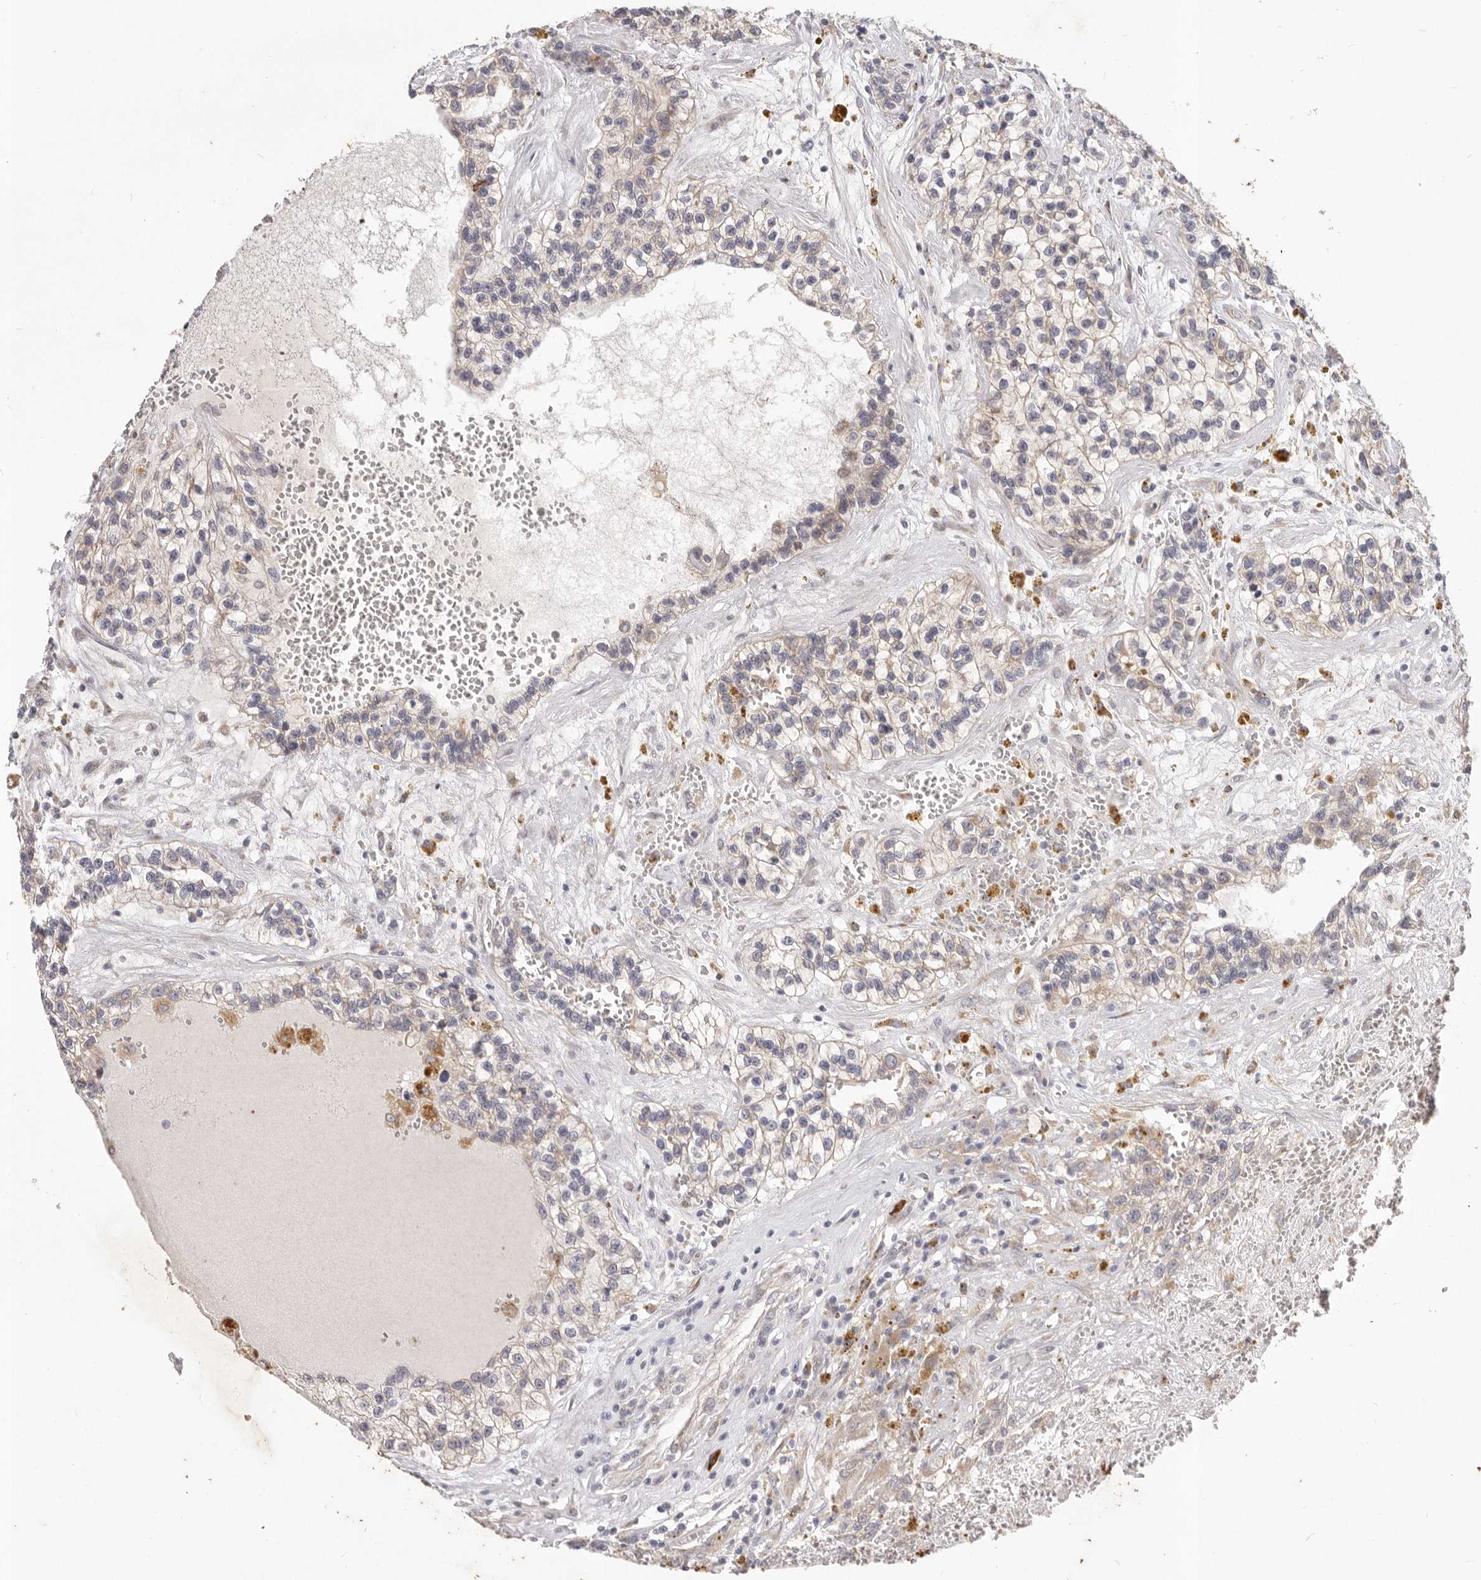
{"staining": {"intensity": "weak", "quantity": "<25%", "location": "cytoplasmic/membranous"}, "tissue": "renal cancer", "cell_type": "Tumor cells", "image_type": "cancer", "snomed": [{"axis": "morphology", "description": "Adenocarcinoma, NOS"}, {"axis": "topography", "description": "Kidney"}], "caption": "Image shows no protein expression in tumor cells of renal adenocarcinoma tissue.", "gene": "WDR77", "patient": {"sex": "female", "age": 57}}